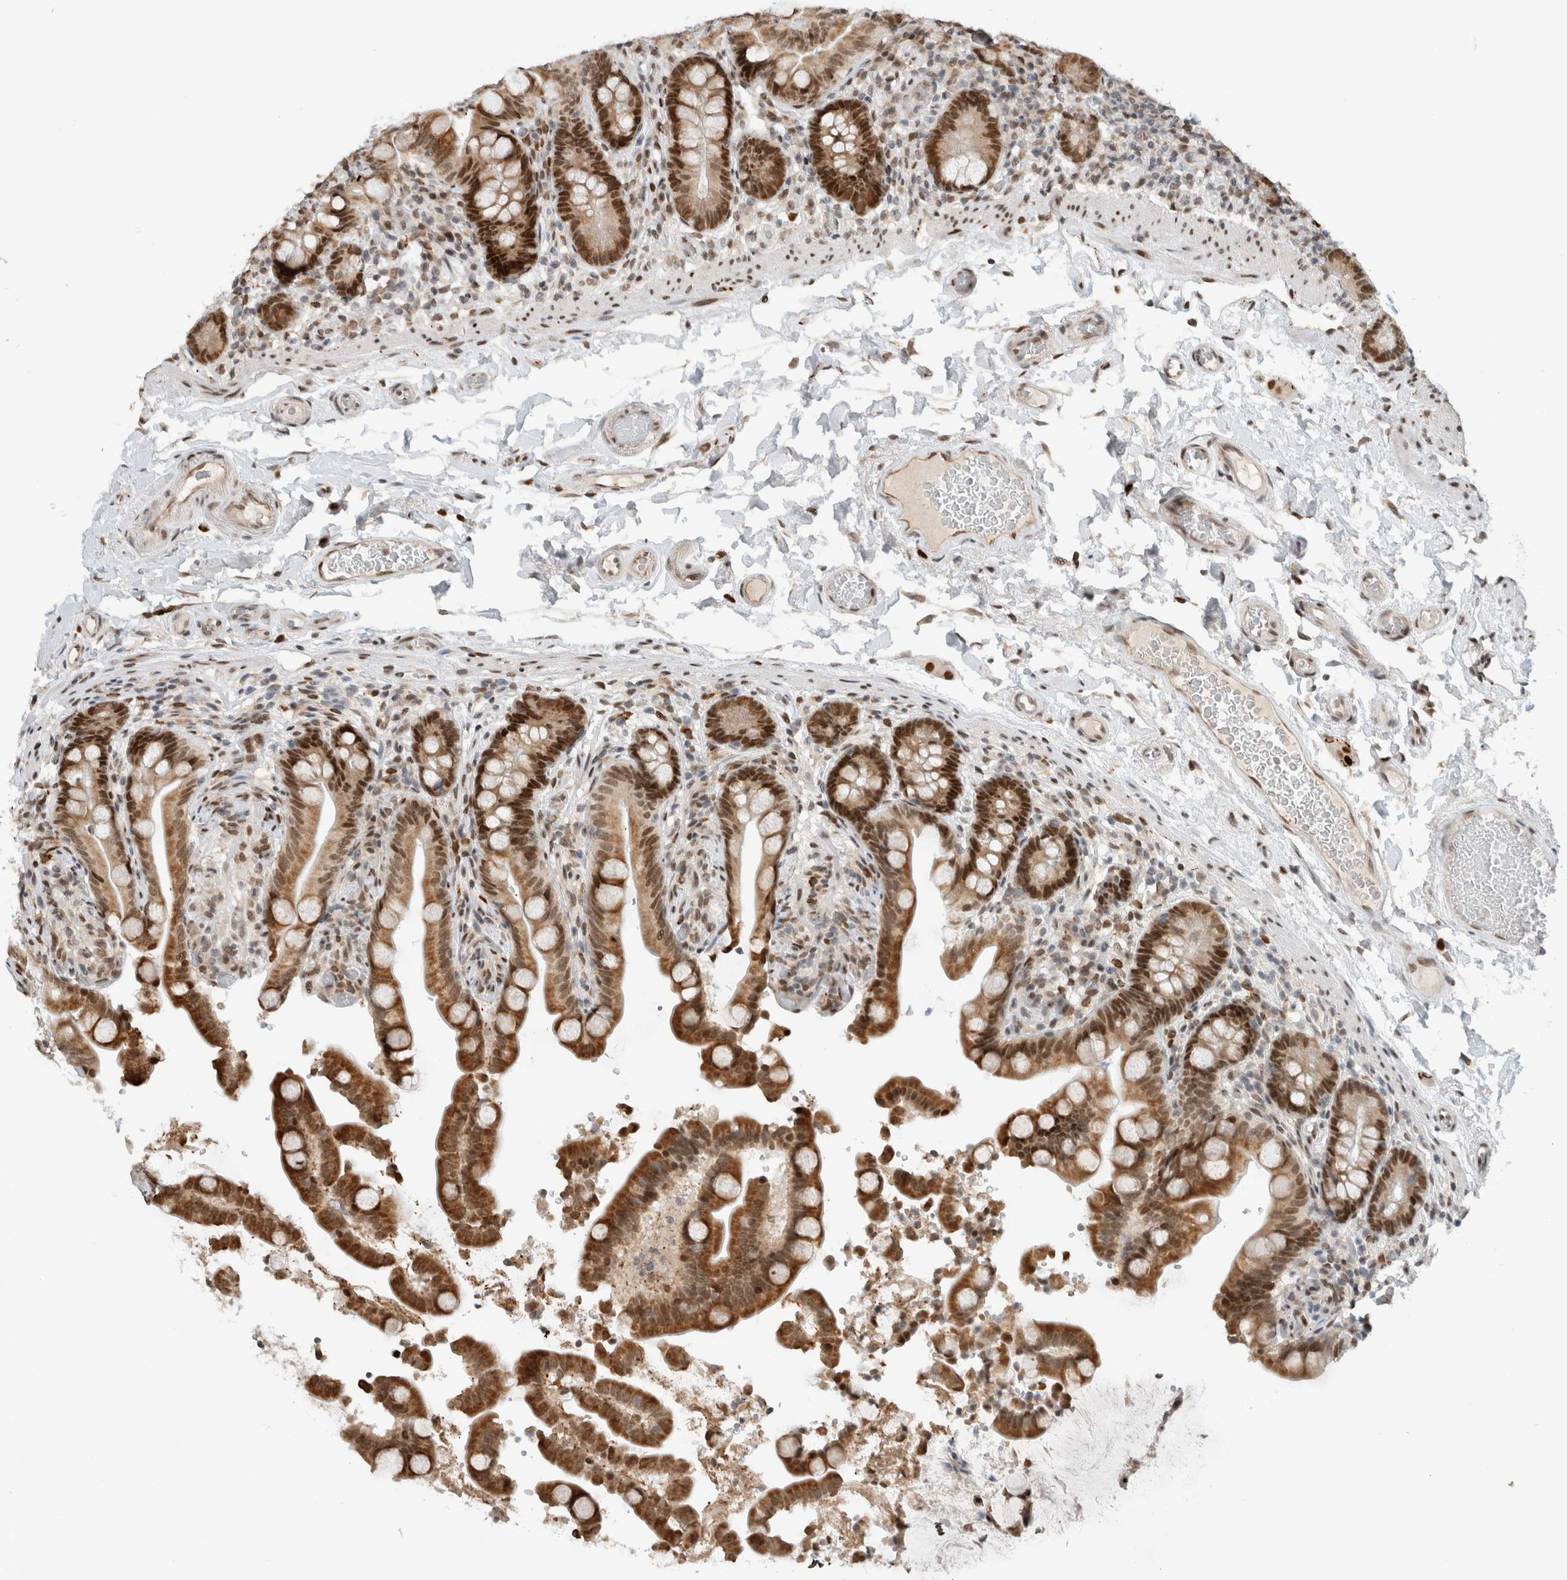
{"staining": {"intensity": "moderate", "quantity": ">75%", "location": "nuclear"}, "tissue": "colon", "cell_type": "Endothelial cells", "image_type": "normal", "snomed": [{"axis": "morphology", "description": "Normal tissue, NOS"}, {"axis": "topography", "description": "Smooth muscle"}, {"axis": "topography", "description": "Colon"}], "caption": "The photomicrograph exhibits a brown stain indicating the presence of a protein in the nuclear of endothelial cells in colon.", "gene": "HNRNPR", "patient": {"sex": "male", "age": 73}}